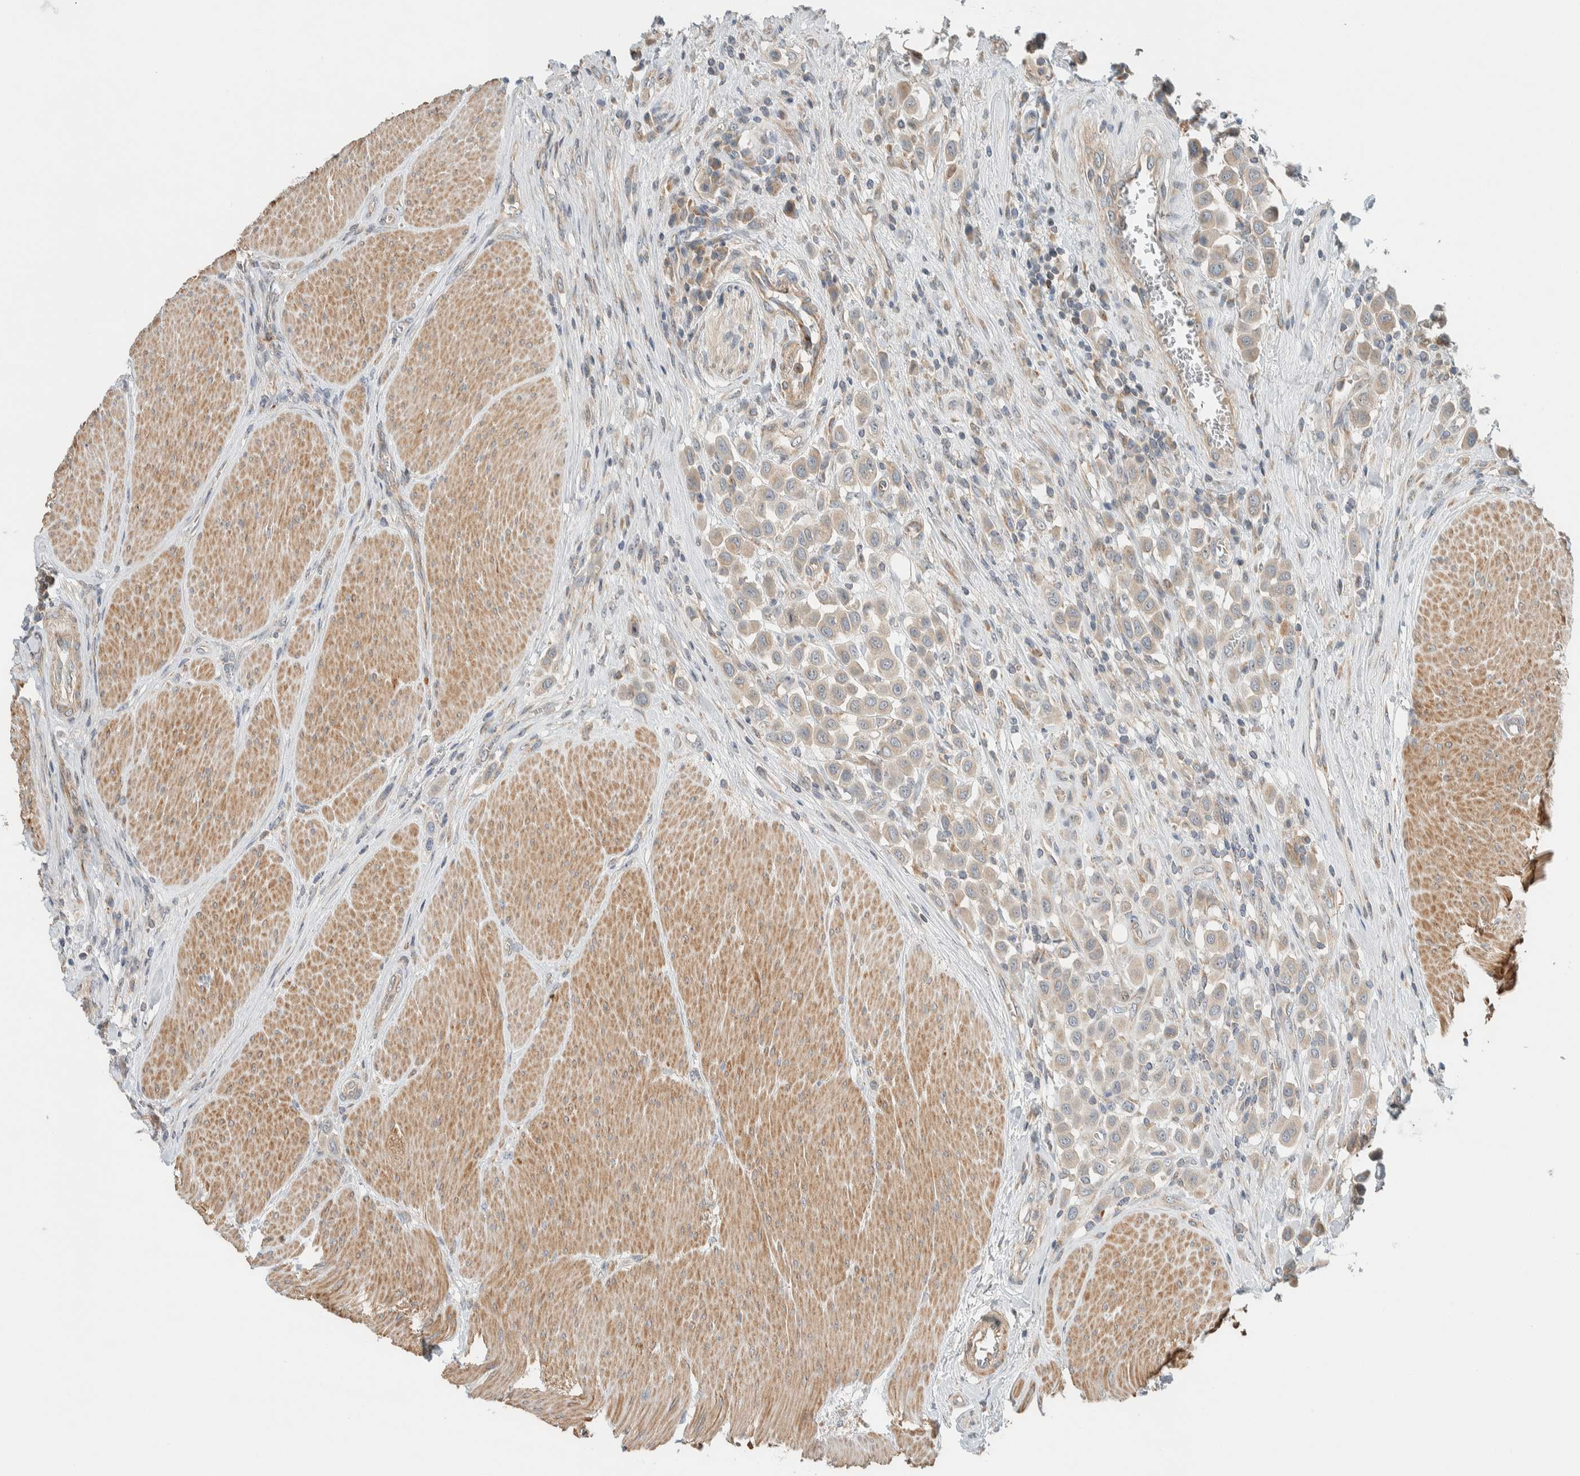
{"staining": {"intensity": "weak", "quantity": ">75%", "location": "cytoplasmic/membranous"}, "tissue": "urothelial cancer", "cell_type": "Tumor cells", "image_type": "cancer", "snomed": [{"axis": "morphology", "description": "Urothelial carcinoma, High grade"}, {"axis": "topography", "description": "Urinary bladder"}], "caption": "Urothelial cancer stained with immunohistochemistry demonstrates weak cytoplasmic/membranous positivity in approximately >75% of tumor cells. The staining is performed using DAB (3,3'-diaminobenzidine) brown chromogen to label protein expression. The nuclei are counter-stained blue using hematoxylin.", "gene": "SLFN12L", "patient": {"sex": "male", "age": 50}}